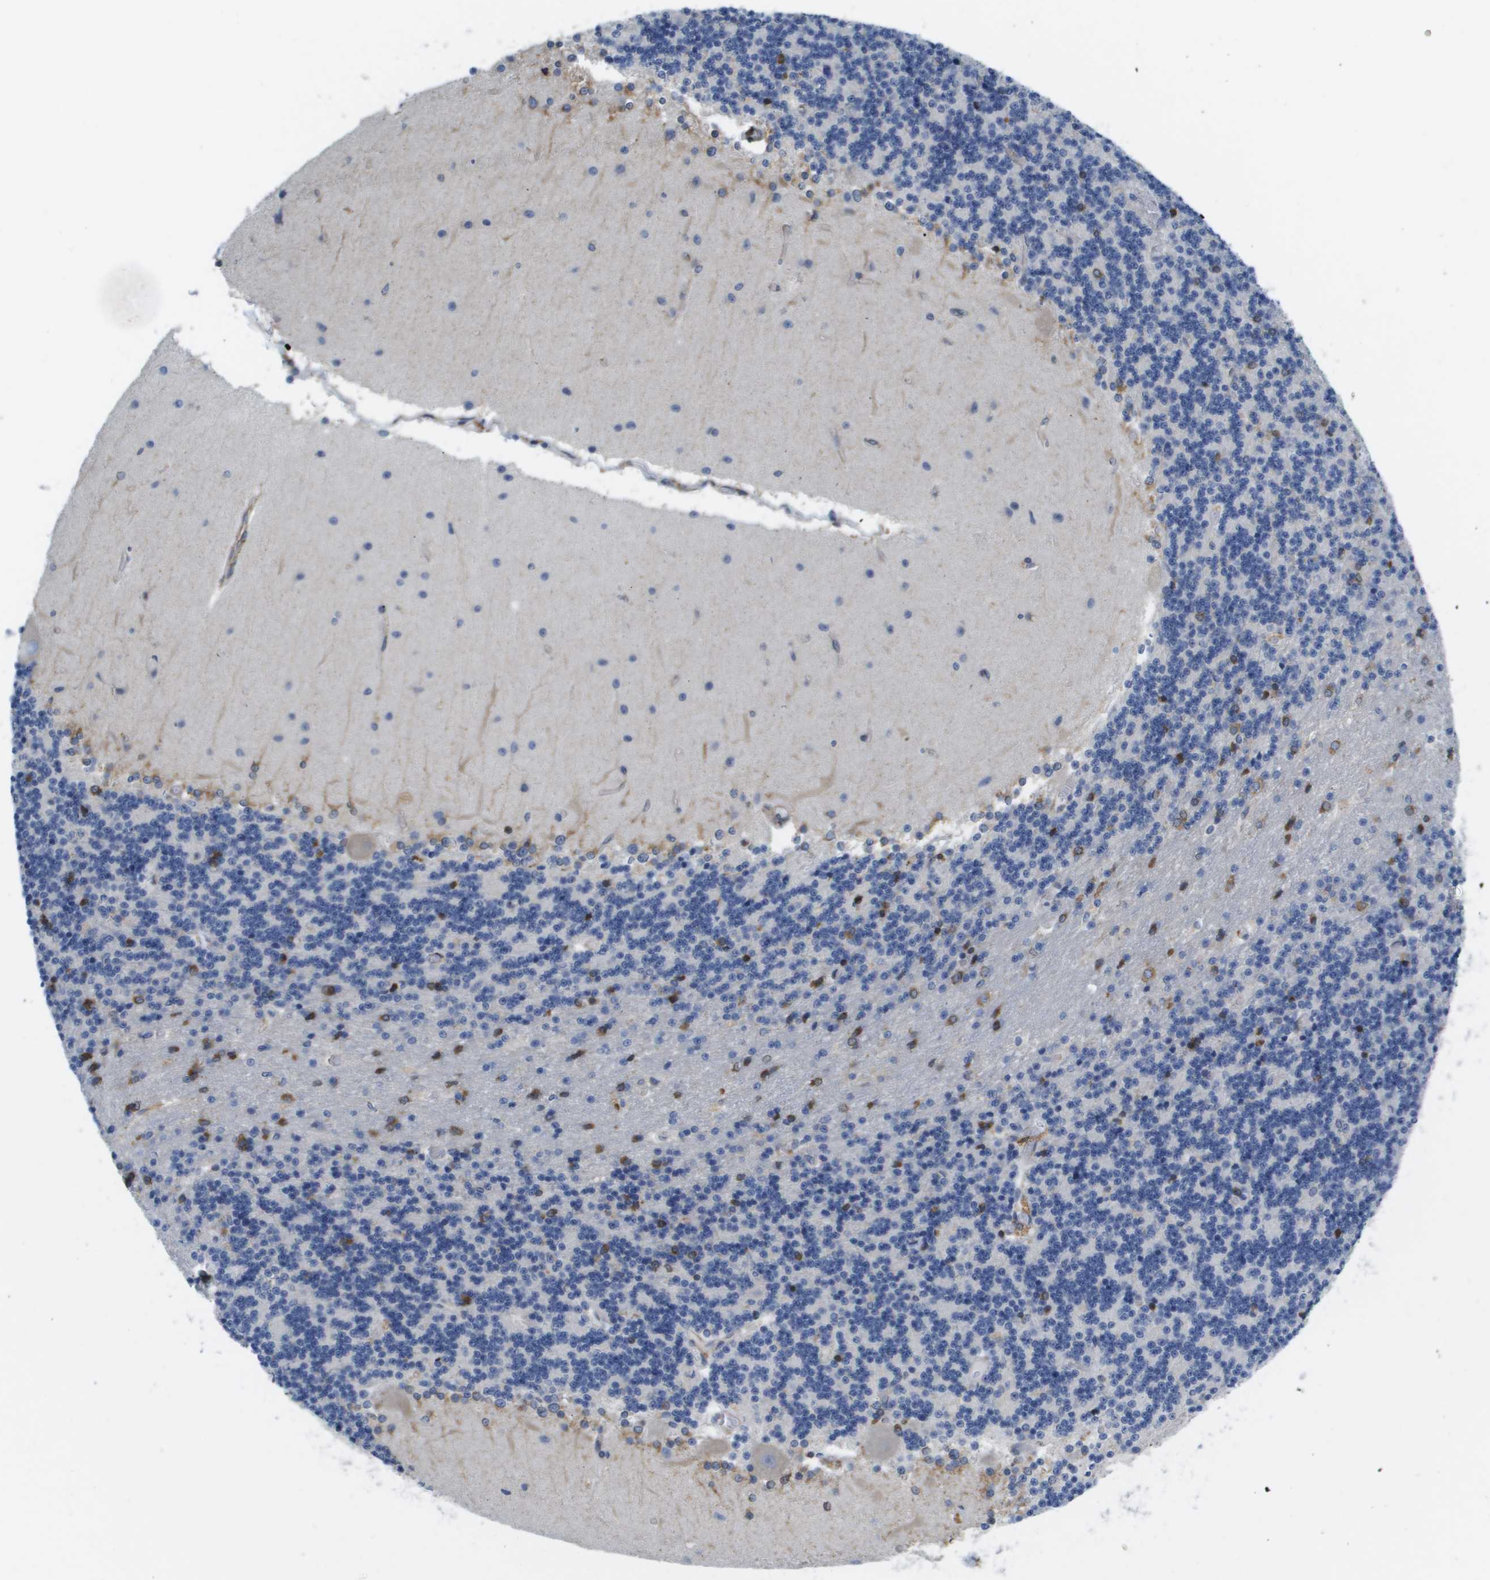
{"staining": {"intensity": "moderate", "quantity": "<25%", "location": "cytoplasmic/membranous"}, "tissue": "cerebellum", "cell_type": "Cells in granular layer", "image_type": "normal", "snomed": [{"axis": "morphology", "description": "Normal tissue, NOS"}, {"axis": "topography", "description": "Cerebellum"}], "caption": "This image shows immunohistochemistry staining of benign human cerebellum, with low moderate cytoplasmic/membranous positivity in about <25% of cells in granular layer.", "gene": "ST3GAL2", "patient": {"sex": "female", "age": 54}}